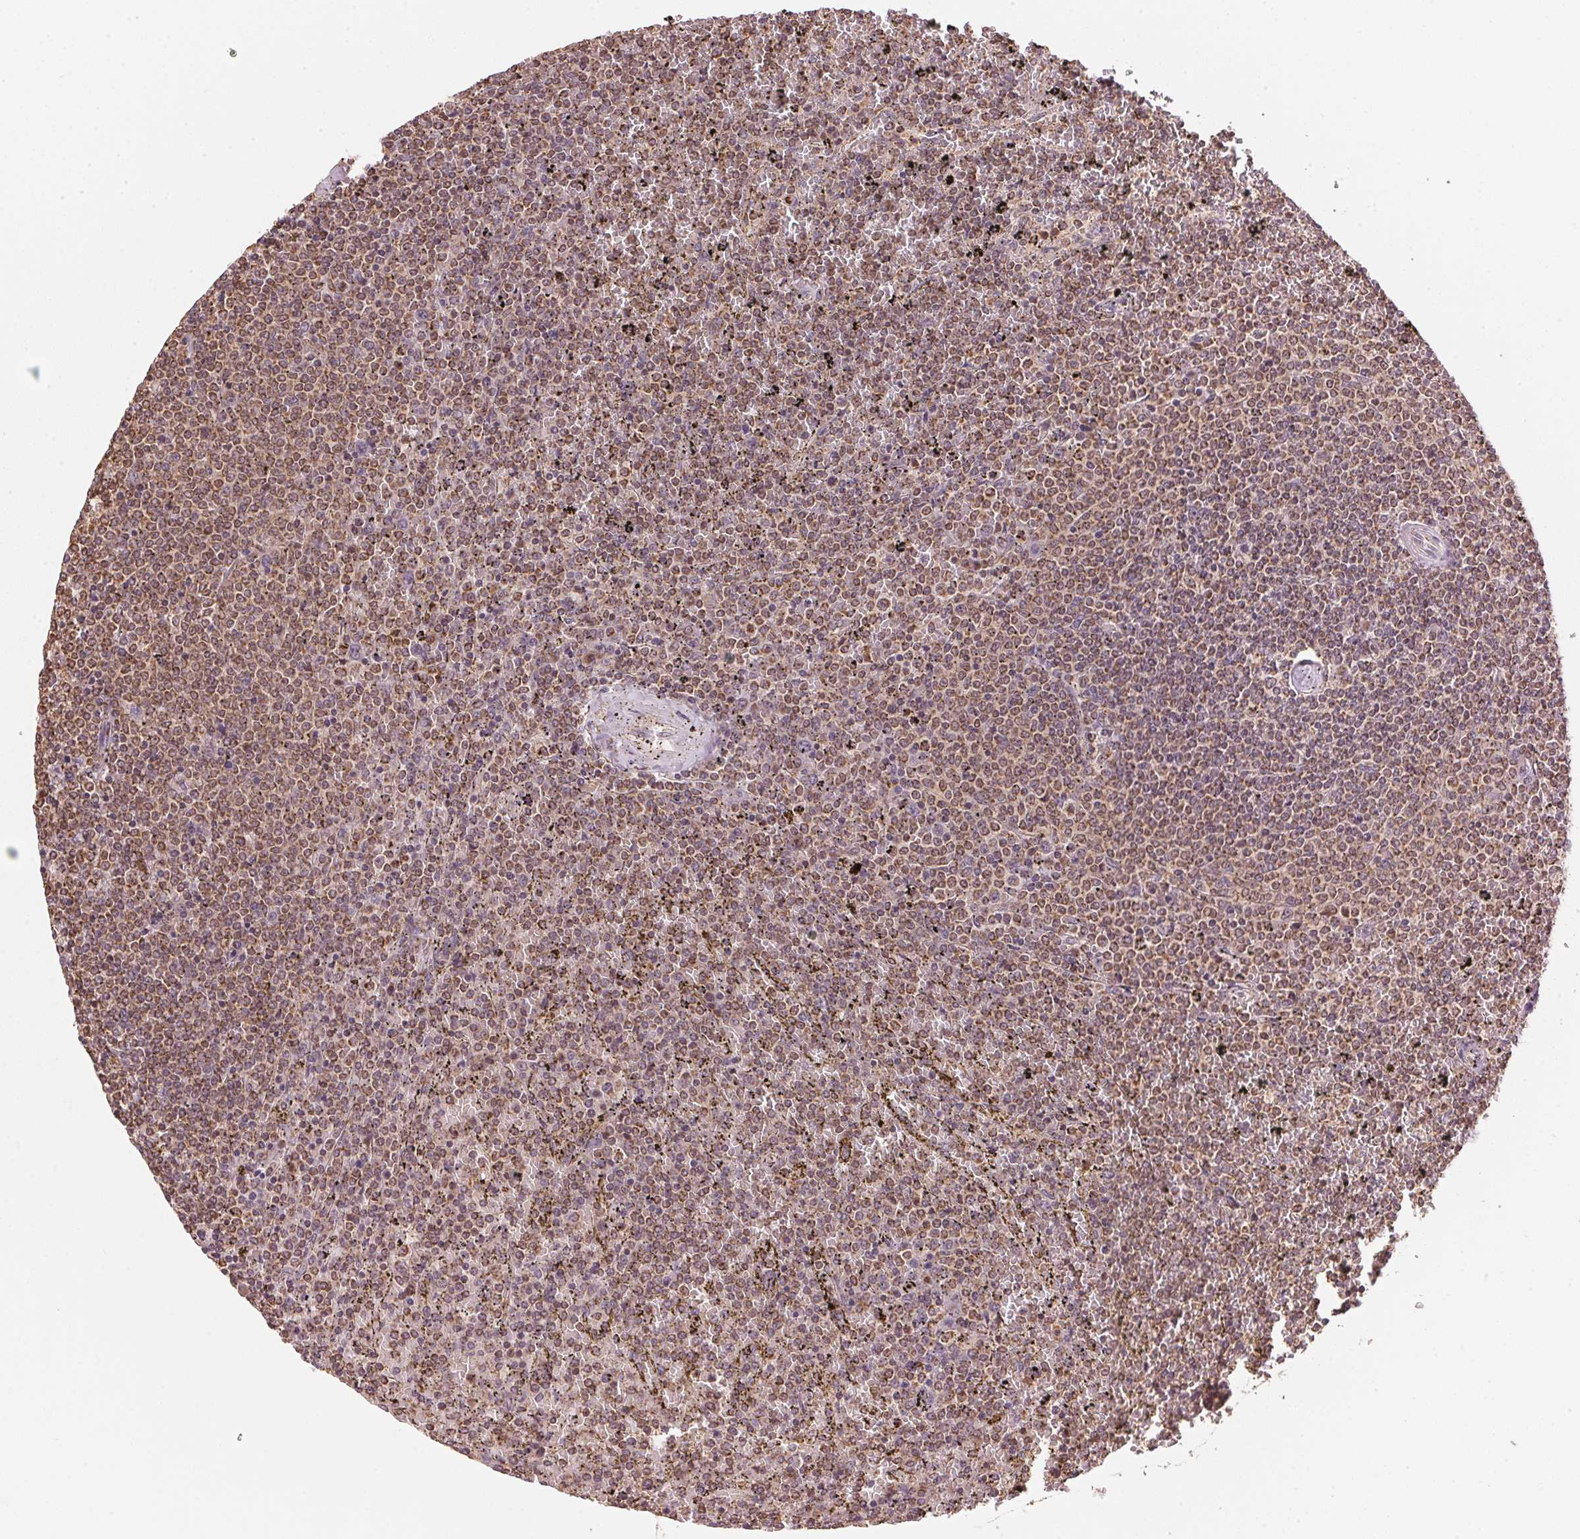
{"staining": {"intensity": "moderate", "quantity": "25%-75%", "location": "cytoplasmic/membranous"}, "tissue": "lymphoma", "cell_type": "Tumor cells", "image_type": "cancer", "snomed": [{"axis": "morphology", "description": "Malignant lymphoma, non-Hodgkin's type, Low grade"}, {"axis": "topography", "description": "Spleen"}], "caption": "A brown stain labels moderate cytoplasmic/membranous positivity of a protein in human low-grade malignant lymphoma, non-Hodgkin's type tumor cells.", "gene": "ARHGAP6", "patient": {"sex": "female", "age": 77}}